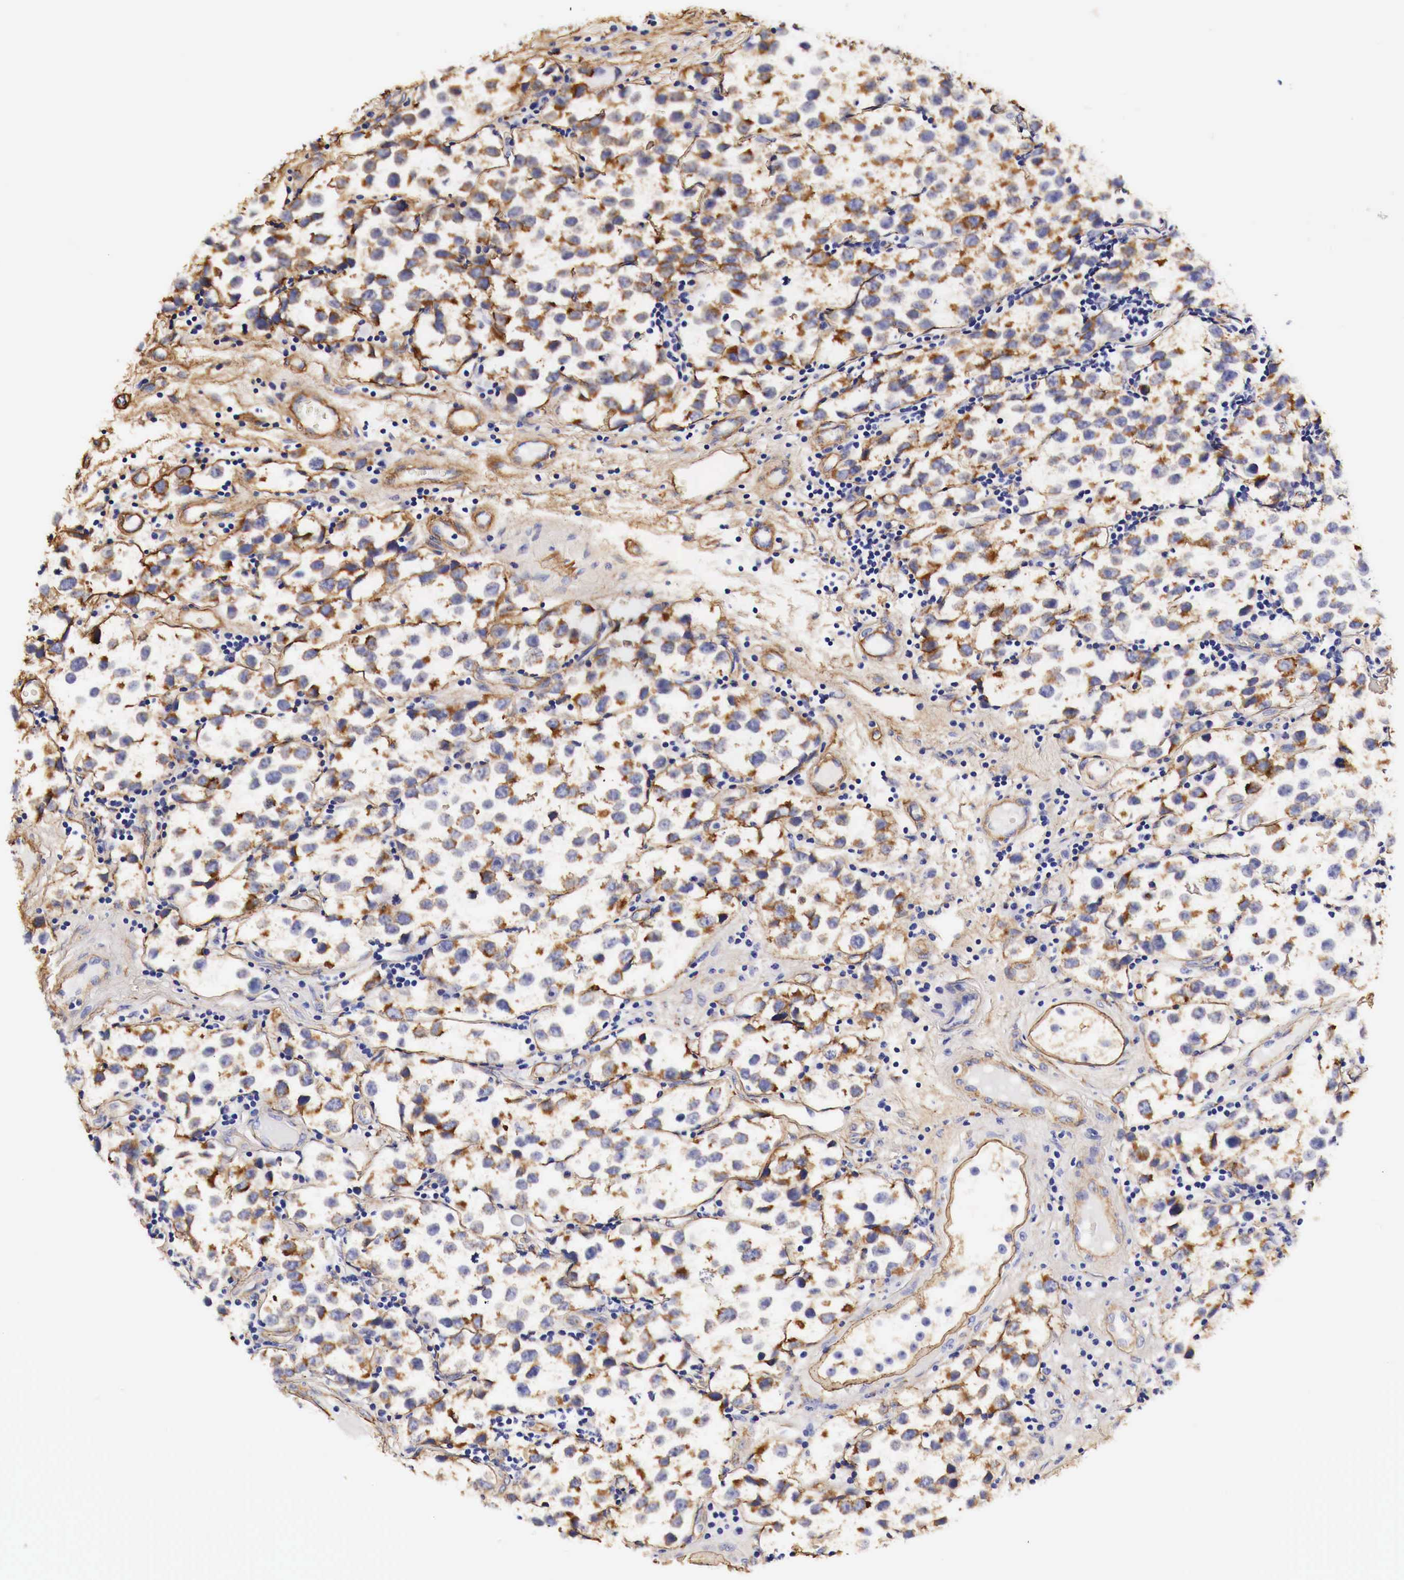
{"staining": {"intensity": "moderate", "quantity": "25%-75%", "location": "cytoplasmic/membranous"}, "tissue": "testis cancer", "cell_type": "Tumor cells", "image_type": "cancer", "snomed": [{"axis": "morphology", "description": "Seminoma, NOS"}, {"axis": "topography", "description": "Testis"}], "caption": "Brown immunohistochemical staining in testis seminoma exhibits moderate cytoplasmic/membranous staining in approximately 25%-75% of tumor cells. Nuclei are stained in blue.", "gene": "LAMB2", "patient": {"sex": "male", "age": 39}}